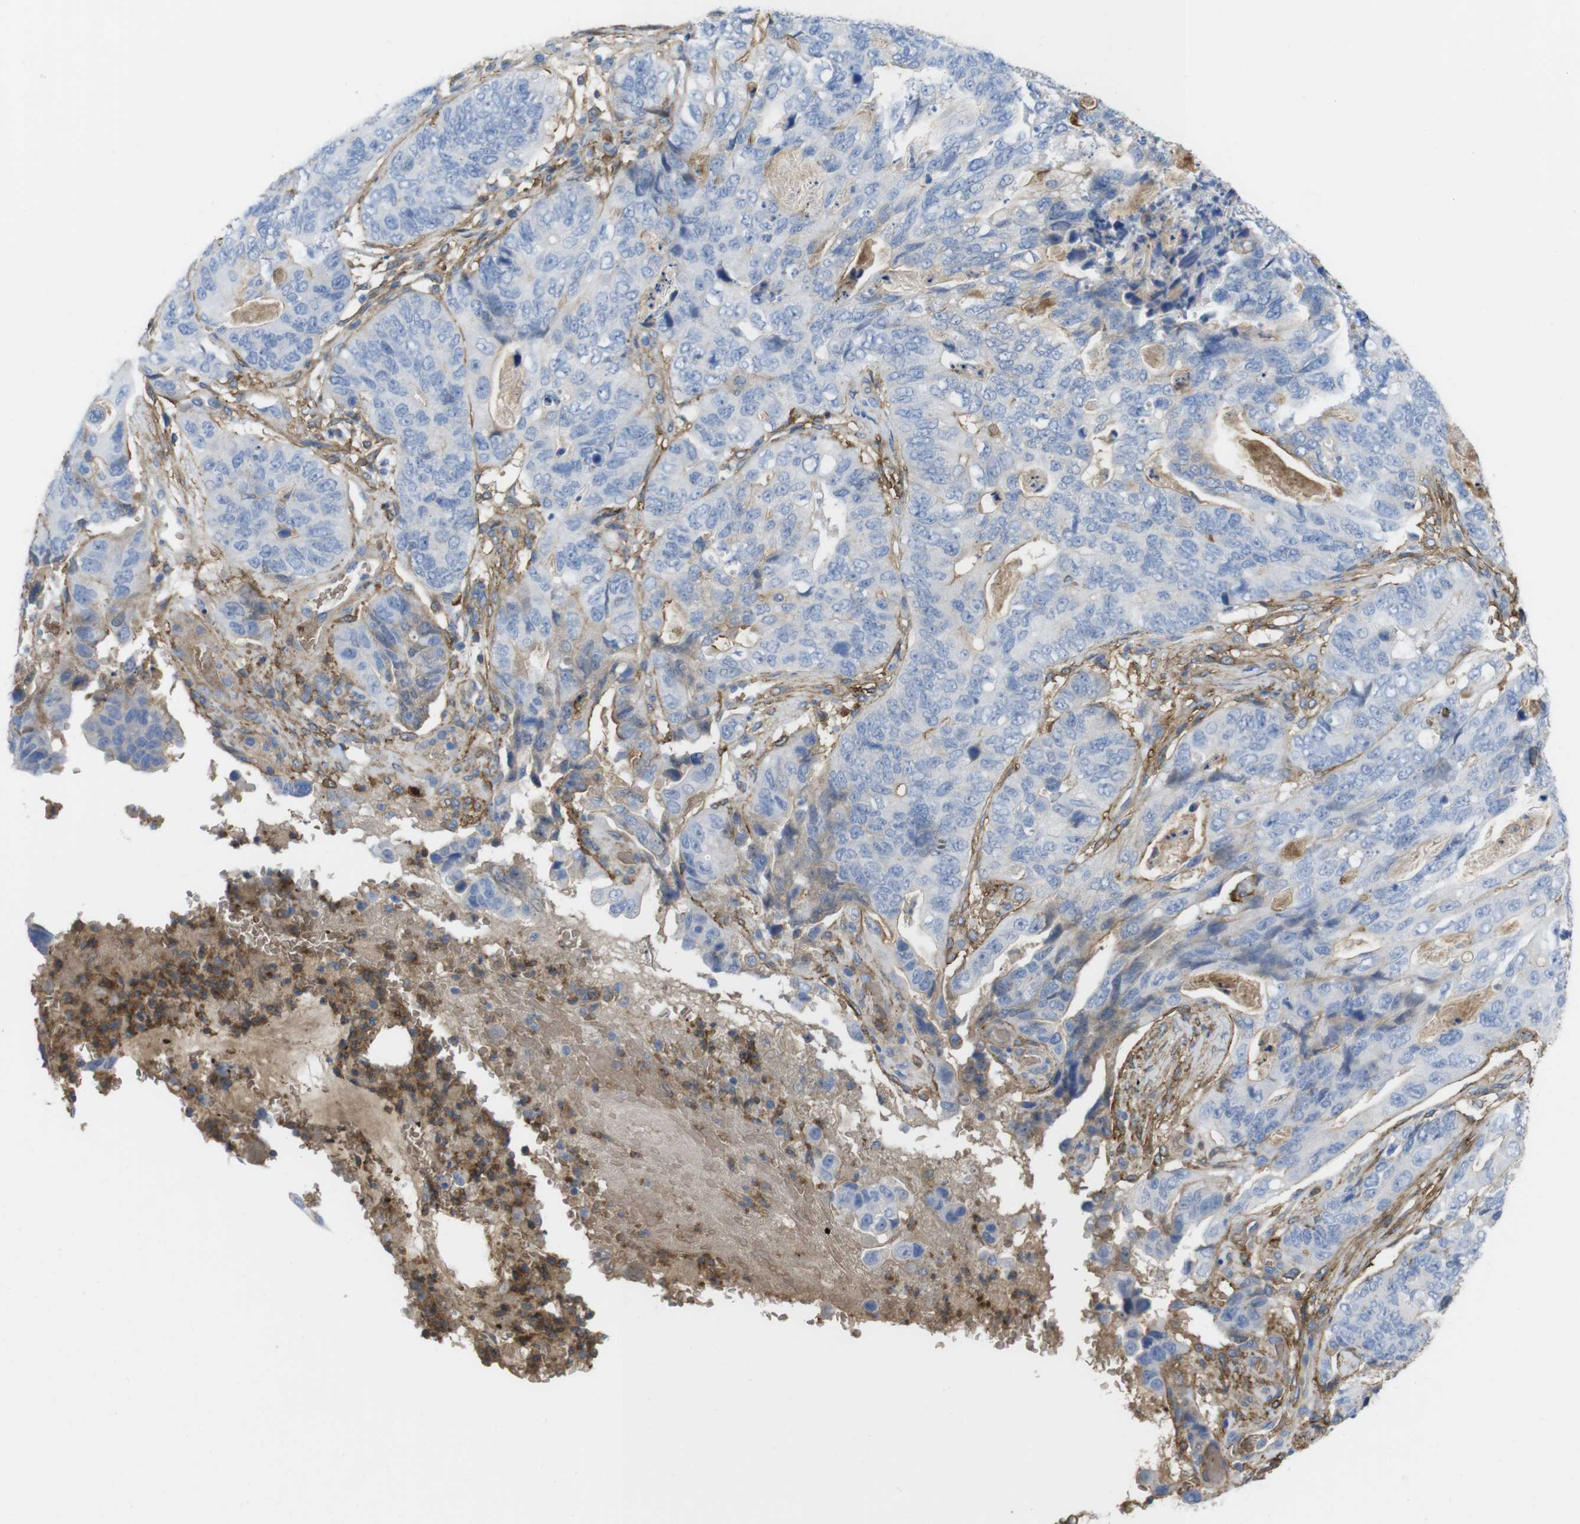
{"staining": {"intensity": "negative", "quantity": "none", "location": "none"}, "tissue": "stomach cancer", "cell_type": "Tumor cells", "image_type": "cancer", "snomed": [{"axis": "morphology", "description": "Adenocarcinoma, NOS"}, {"axis": "topography", "description": "Stomach"}], "caption": "Stomach adenocarcinoma stained for a protein using IHC demonstrates no positivity tumor cells.", "gene": "CYBRD1", "patient": {"sex": "female", "age": 89}}